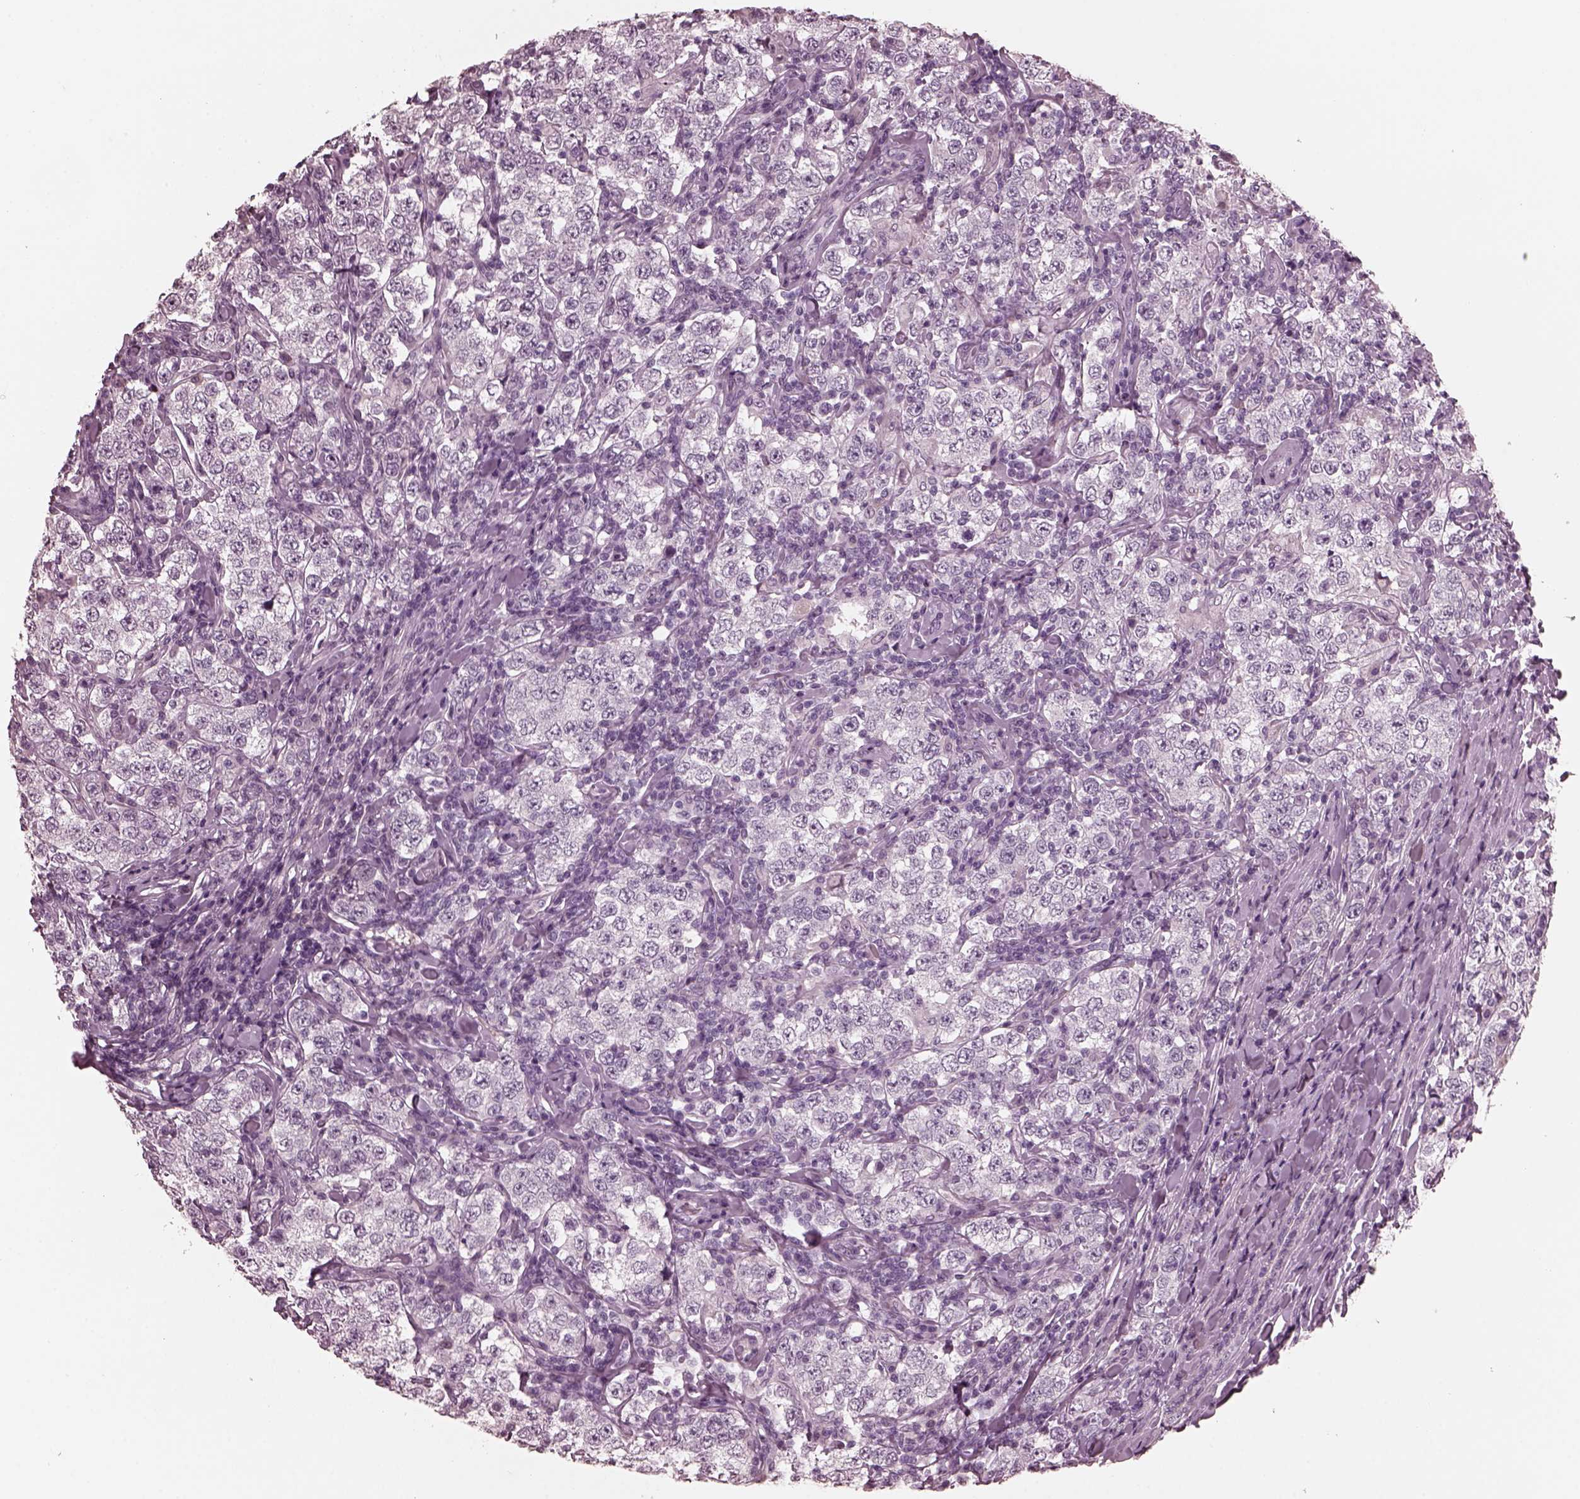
{"staining": {"intensity": "negative", "quantity": "none", "location": "none"}, "tissue": "testis cancer", "cell_type": "Tumor cells", "image_type": "cancer", "snomed": [{"axis": "morphology", "description": "Seminoma, NOS"}, {"axis": "morphology", "description": "Carcinoma, Embryonal, NOS"}, {"axis": "topography", "description": "Testis"}], "caption": "High magnification brightfield microscopy of testis cancer (embryonal carcinoma) stained with DAB (3,3'-diaminobenzidine) (brown) and counterstained with hematoxylin (blue): tumor cells show no significant staining.", "gene": "CGA", "patient": {"sex": "male", "age": 41}}